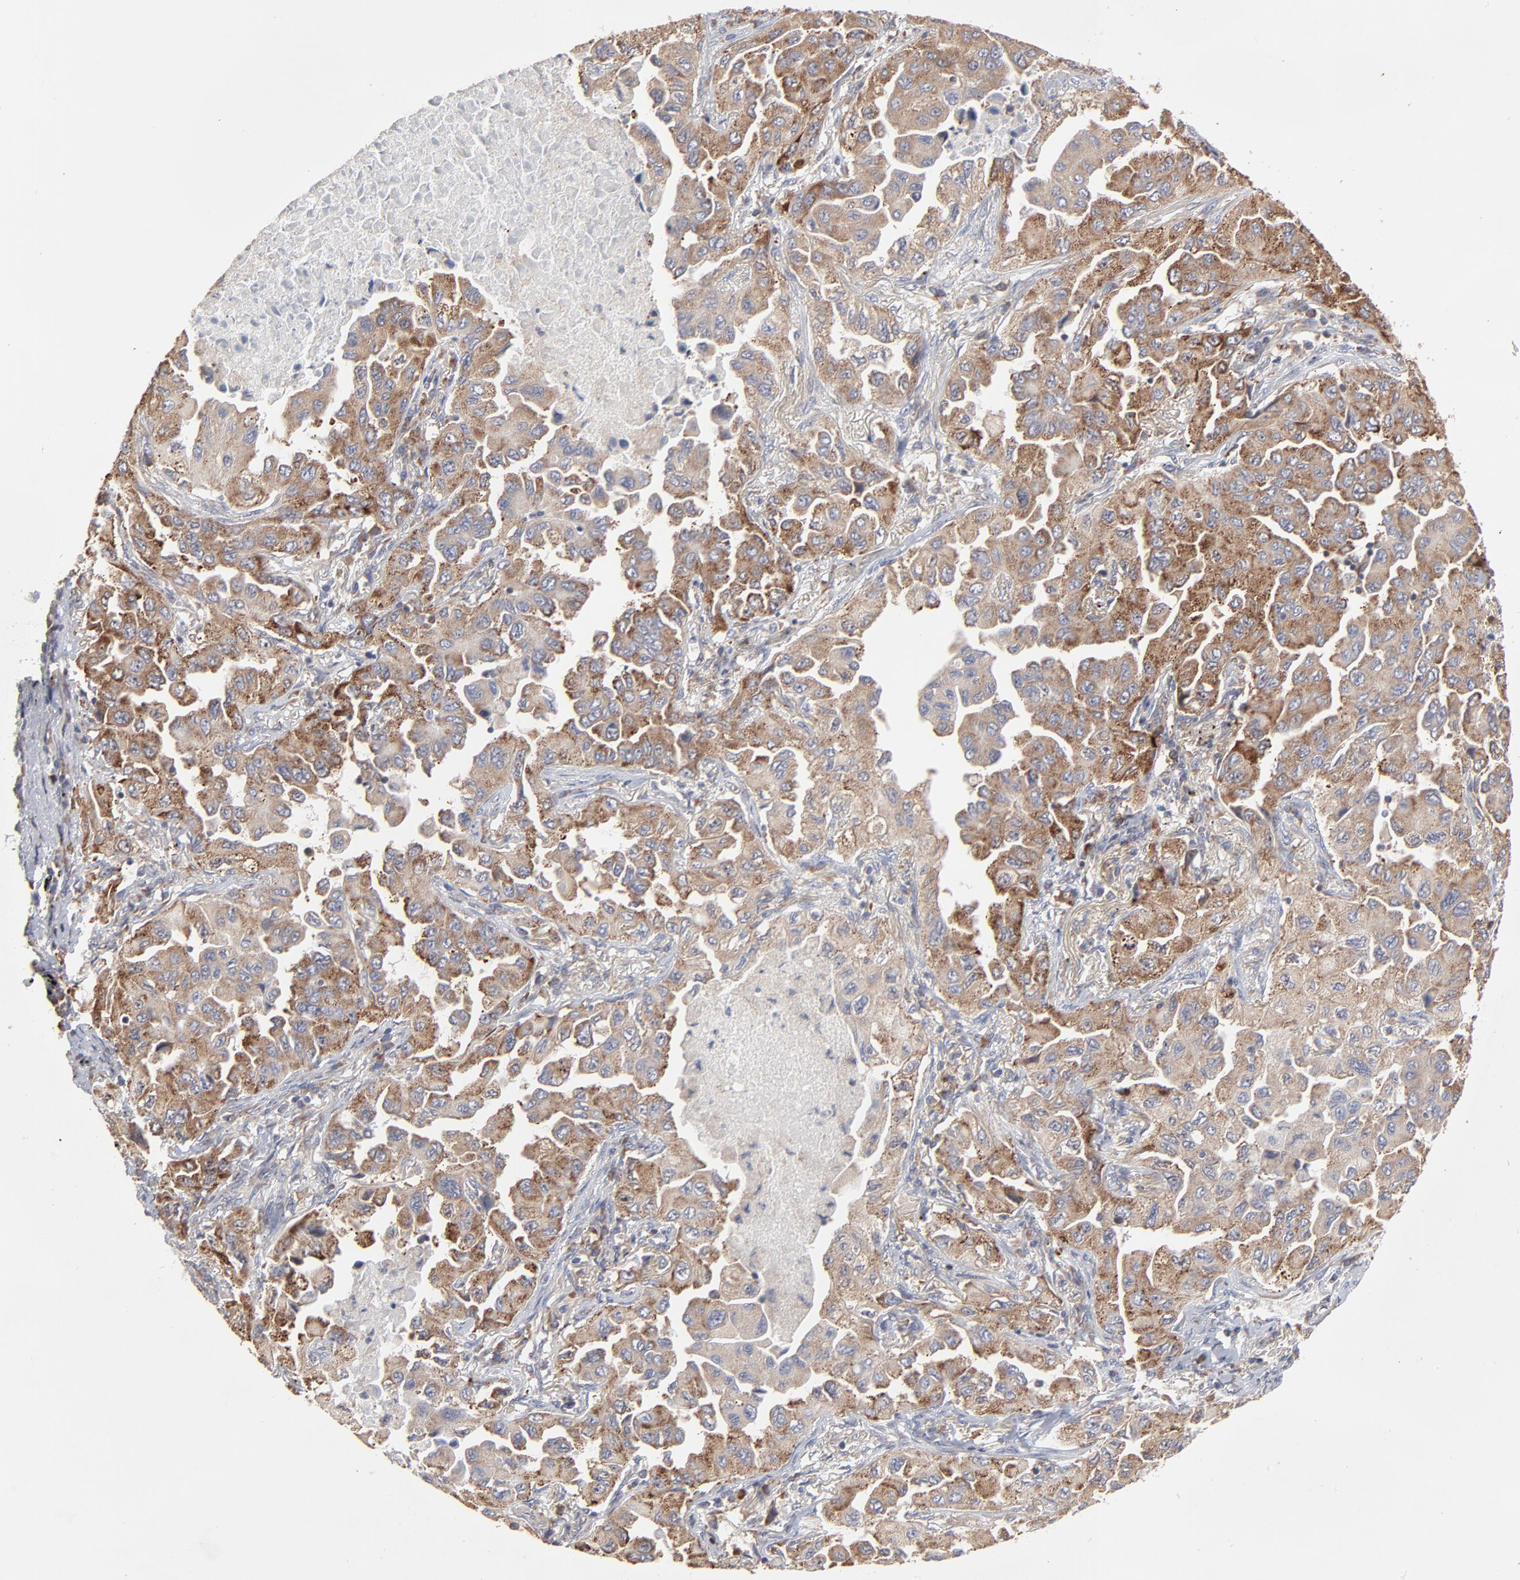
{"staining": {"intensity": "strong", "quantity": ">75%", "location": "cytoplasmic/membranous"}, "tissue": "lung cancer", "cell_type": "Tumor cells", "image_type": "cancer", "snomed": [{"axis": "morphology", "description": "Adenocarcinoma, NOS"}, {"axis": "topography", "description": "Lung"}], "caption": "Lung adenocarcinoma tissue reveals strong cytoplasmic/membranous positivity in about >75% of tumor cells, visualized by immunohistochemistry.", "gene": "RNF213", "patient": {"sex": "female", "age": 65}}